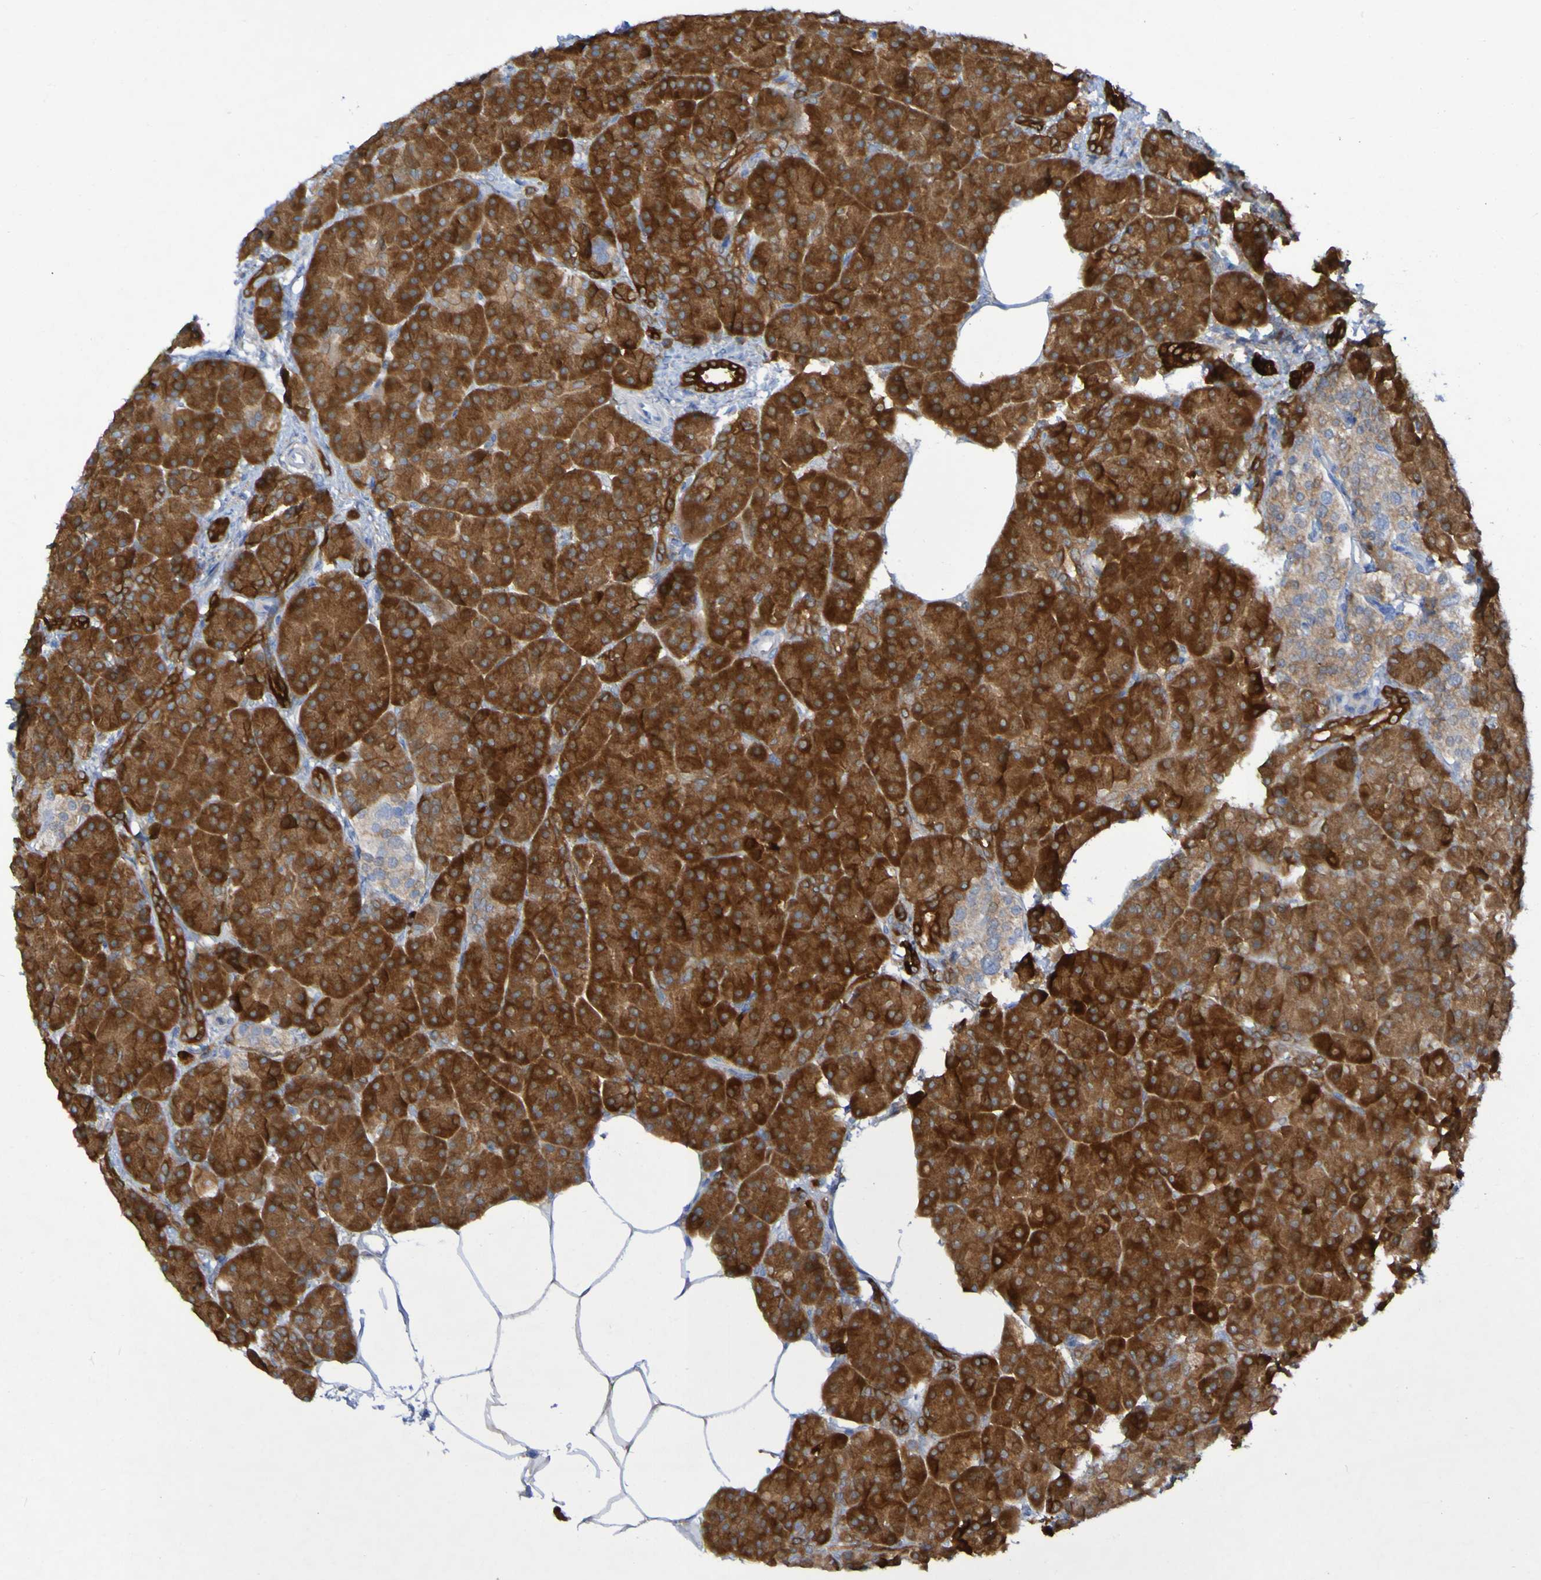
{"staining": {"intensity": "strong", "quantity": ">75%", "location": "cytoplasmic/membranous"}, "tissue": "pancreas", "cell_type": "Exocrine glandular cells", "image_type": "normal", "snomed": [{"axis": "morphology", "description": "Normal tissue, NOS"}, {"axis": "topography", "description": "Pancreas"}], "caption": "Protein staining displays strong cytoplasmic/membranous positivity in approximately >75% of exocrine glandular cells in unremarkable pancreas. (IHC, brightfield microscopy, high magnification).", "gene": "MPPE1", "patient": {"sex": "female", "age": 70}}